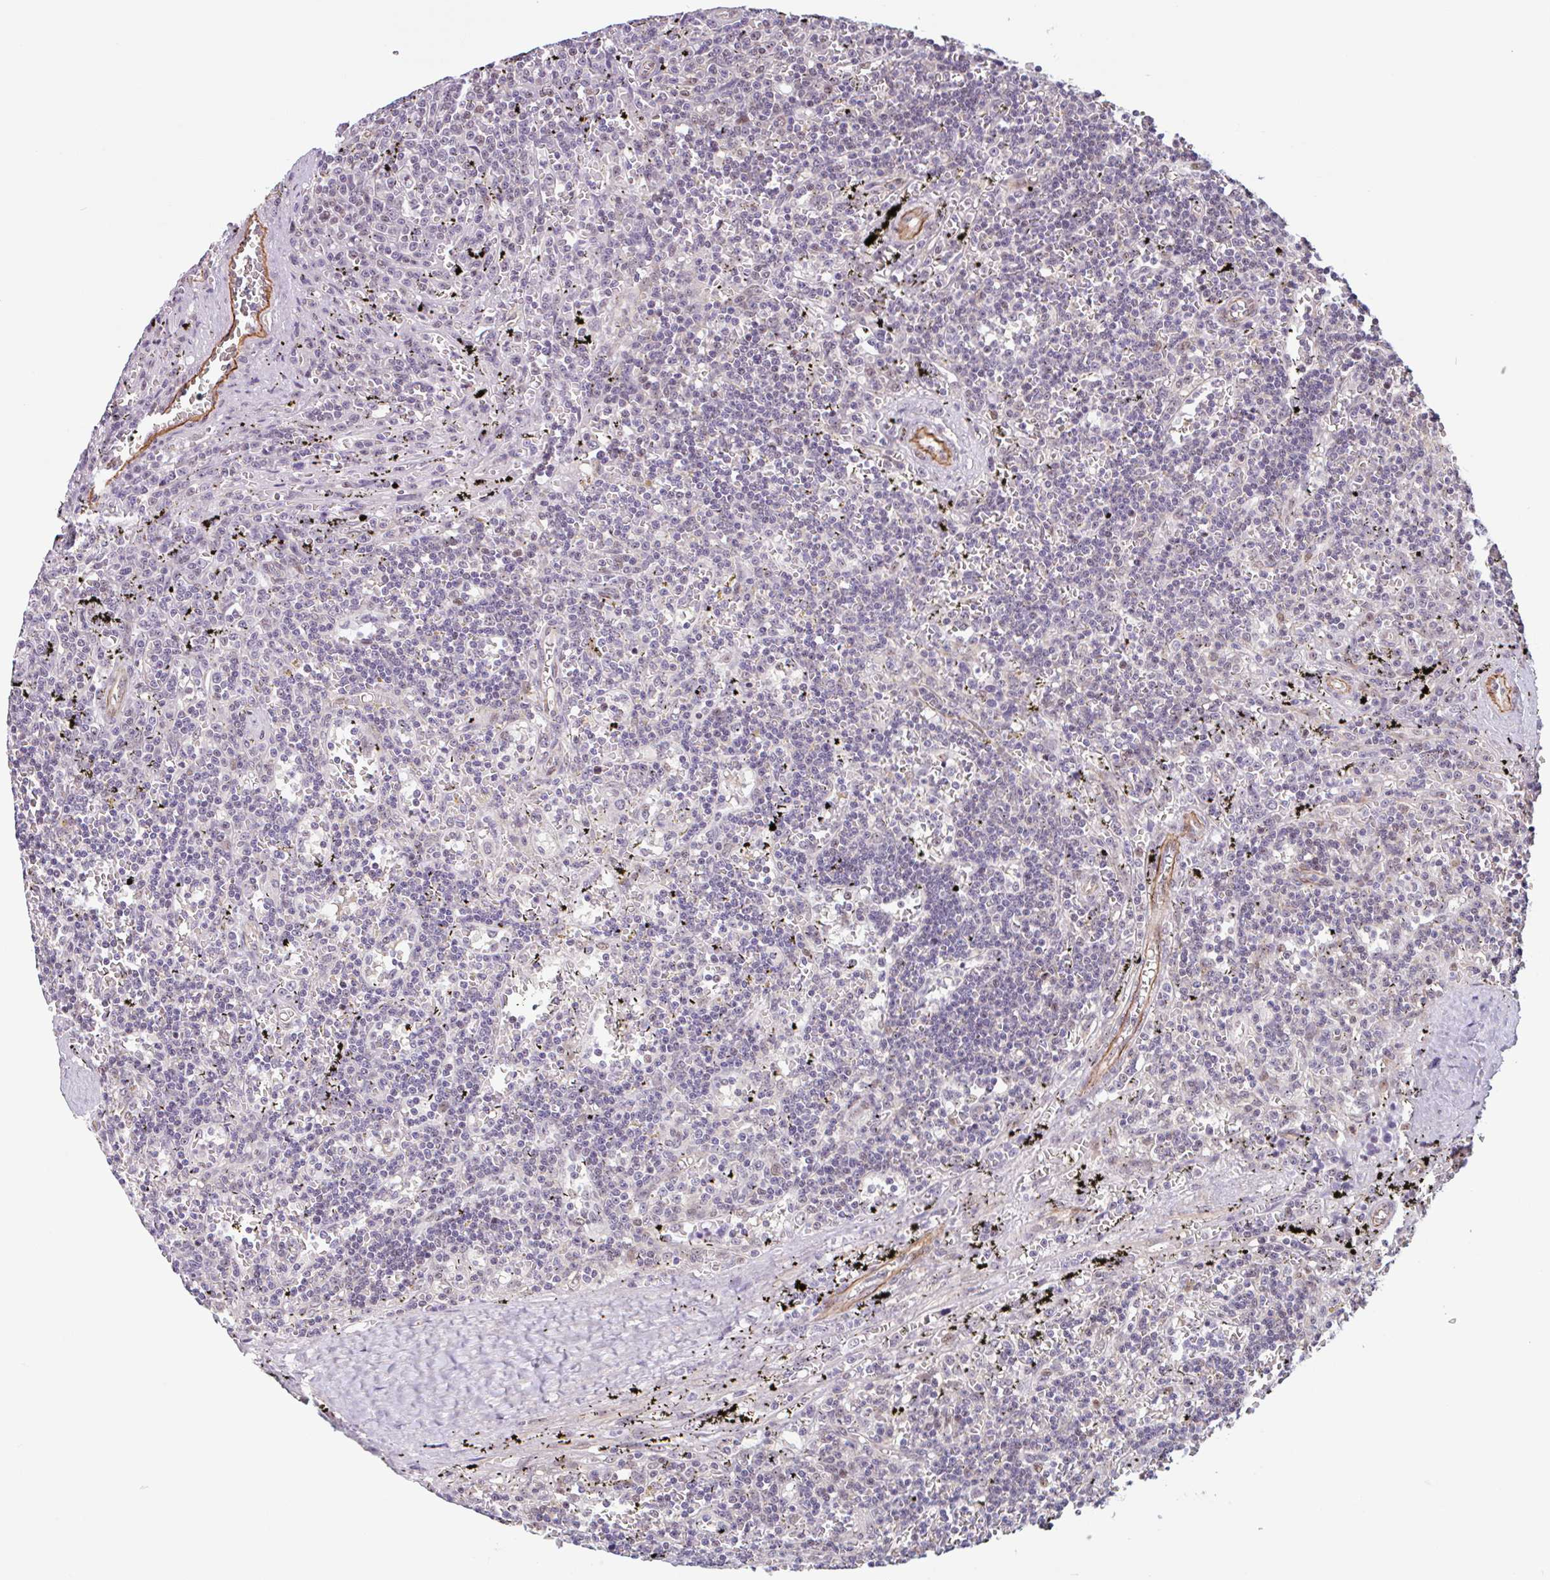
{"staining": {"intensity": "negative", "quantity": "none", "location": "none"}, "tissue": "lymphoma", "cell_type": "Tumor cells", "image_type": "cancer", "snomed": [{"axis": "morphology", "description": "Malignant lymphoma, non-Hodgkin's type, Low grade"}, {"axis": "topography", "description": "Spleen"}], "caption": "This photomicrograph is of malignant lymphoma, non-Hodgkin's type (low-grade) stained with immunohistochemistry (IHC) to label a protein in brown with the nuclei are counter-stained blue. There is no staining in tumor cells.", "gene": "ZNF689", "patient": {"sex": "male", "age": 60}}